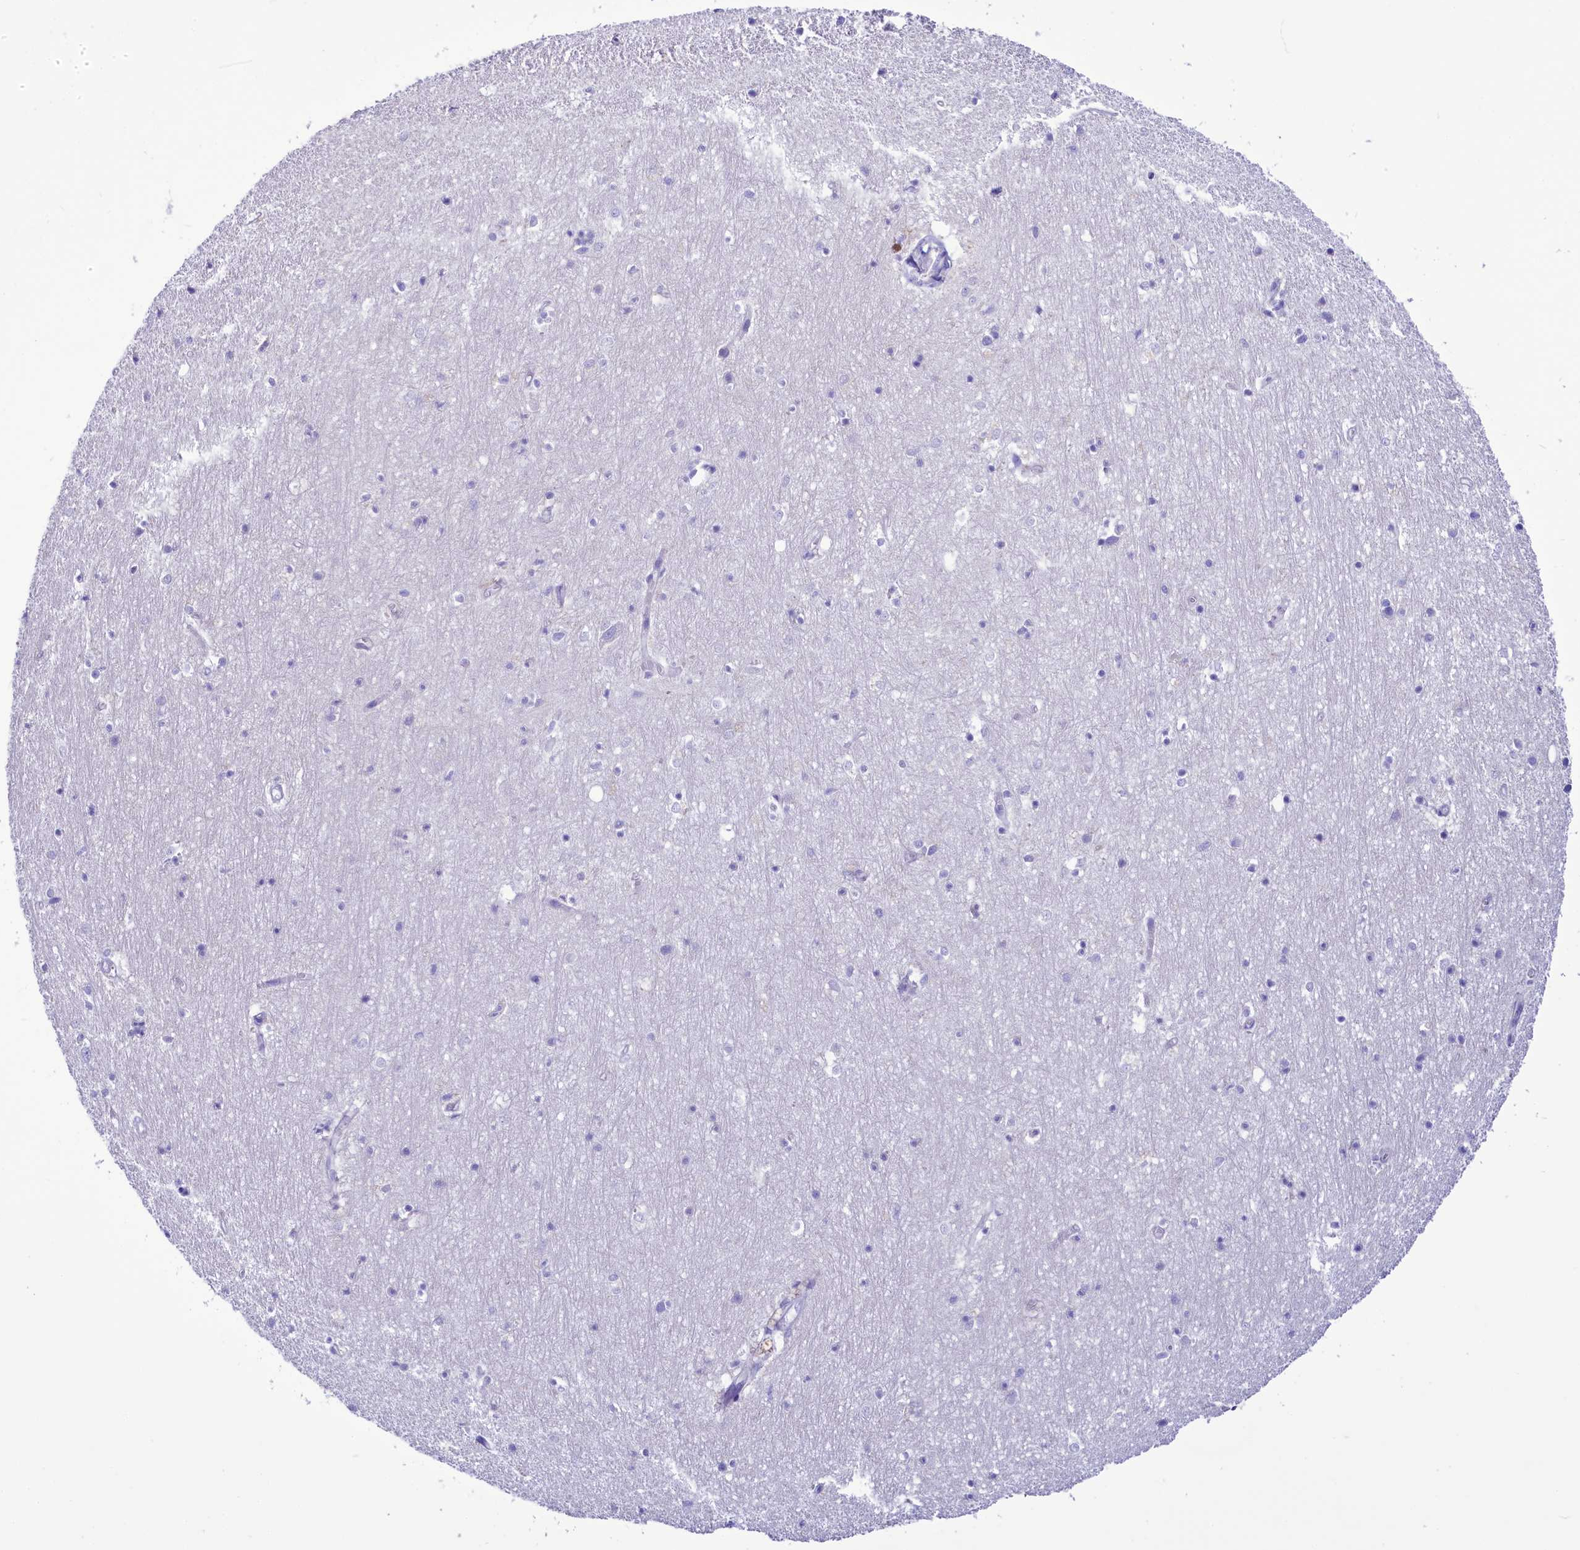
{"staining": {"intensity": "negative", "quantity": "none", "location": "none"}, "tissue": "hippocampus", "cell_type": "Glial cells", "image_type": "normal", "snomed": [{"axis": "morphology", "description": "Normal tissue, NOS"}, {"axis": "topography", "description": "Hippocampus"}], "caption": "Protein analysis of normal hippocampus demonstrates no significant expression in glial cells.", "gene": "TTC36", "patient": {"sex": "female", "age": 64}}